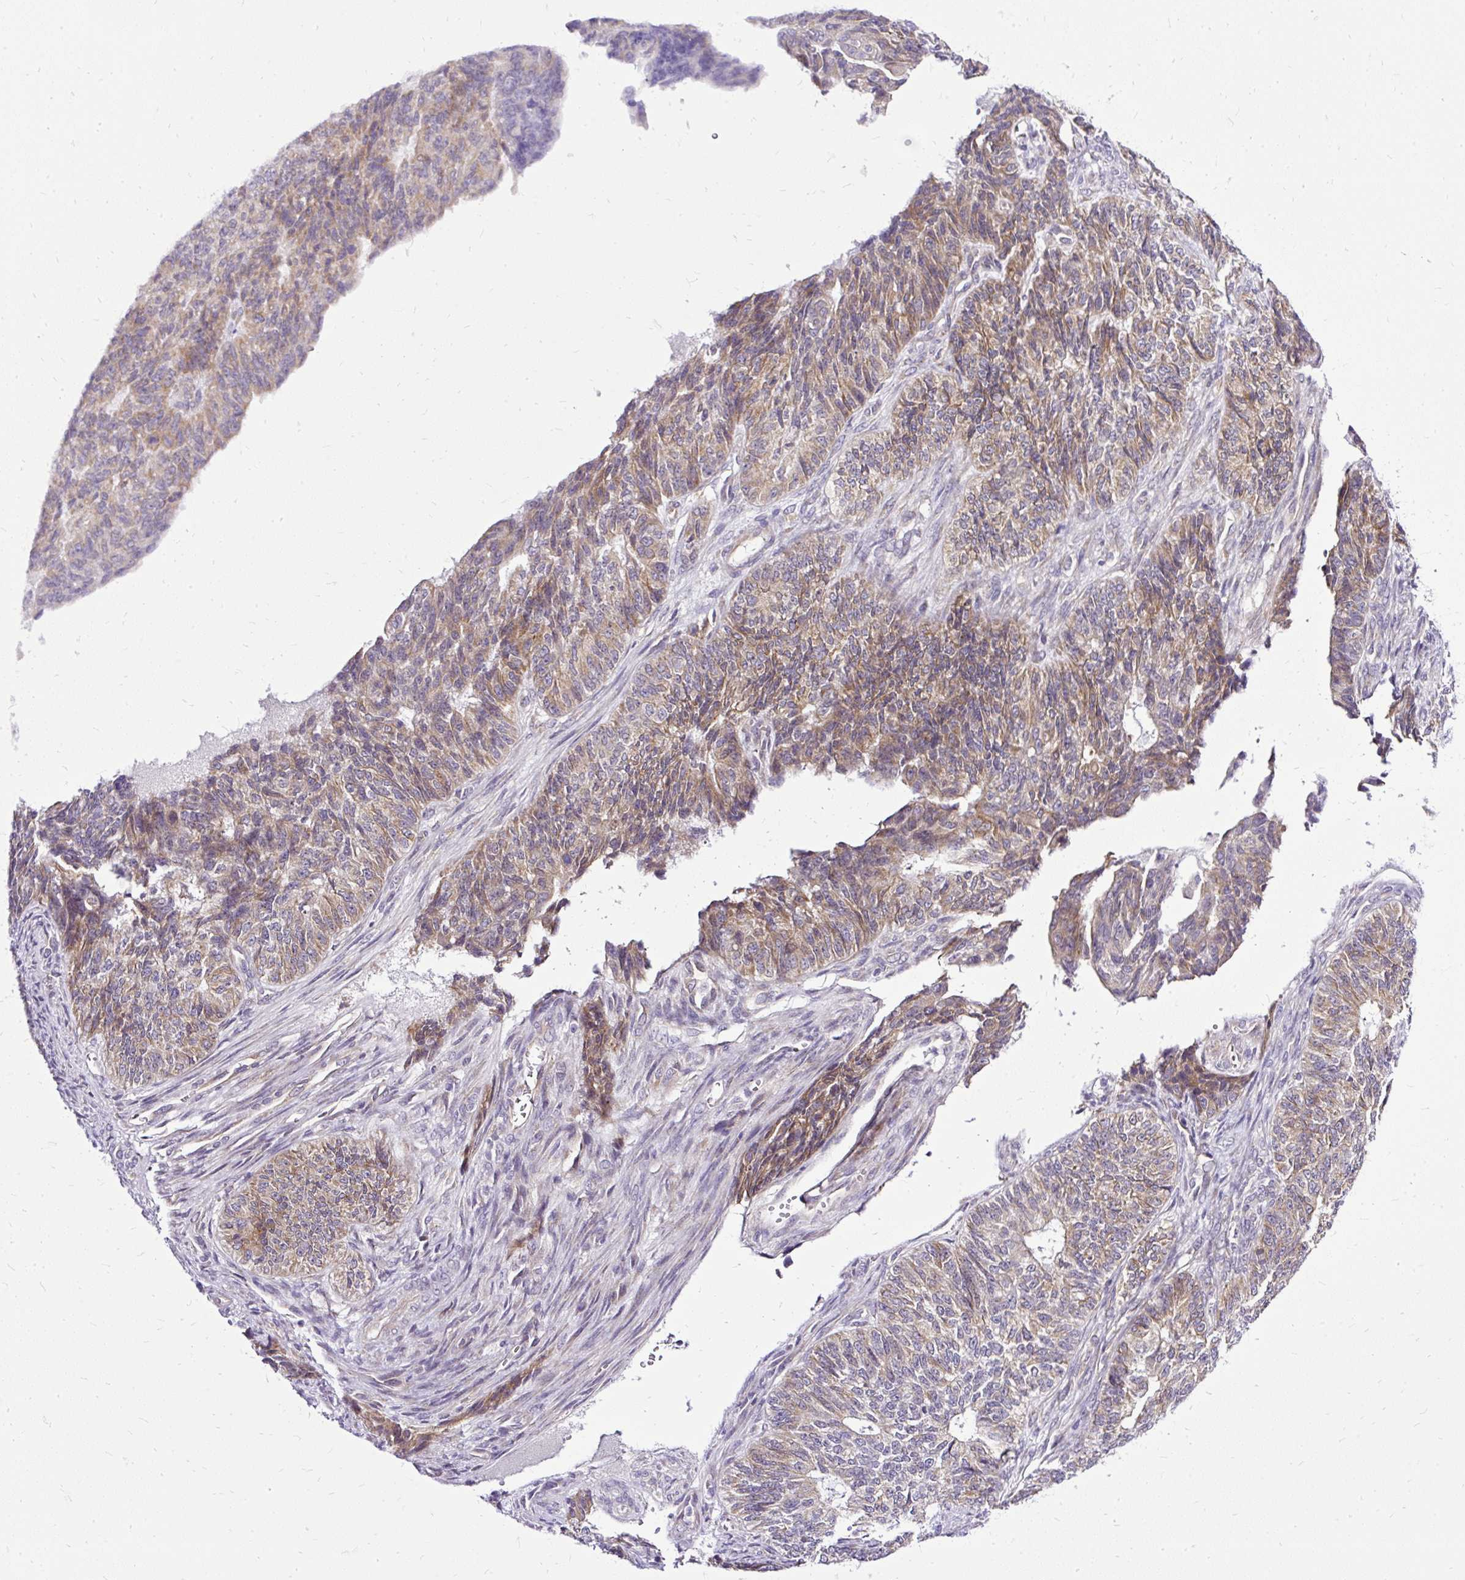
{"staining": {"intensity": "moderate", "quantity": "25%-75%", "location": "cytoplasmic/membranous"}, "tissue": "endometrial cancer", "cell_type": "Tumor cells", "image_type": "cancer", "snomed": [{"axis": "morphology", "description": "Adenocarcinoma, NOS"}, {"axis": "topography", "description": "Endometrium"}], "caption": "DAB immunohistochemical staining of endometrial cancer (adenocarcinoma) shows moderate cytoplasmic/membranous protein staining in approximately 25%-75% of tumor cells.", "gene": "AMFR", "patient": {"sex": "female", "age": 32}}